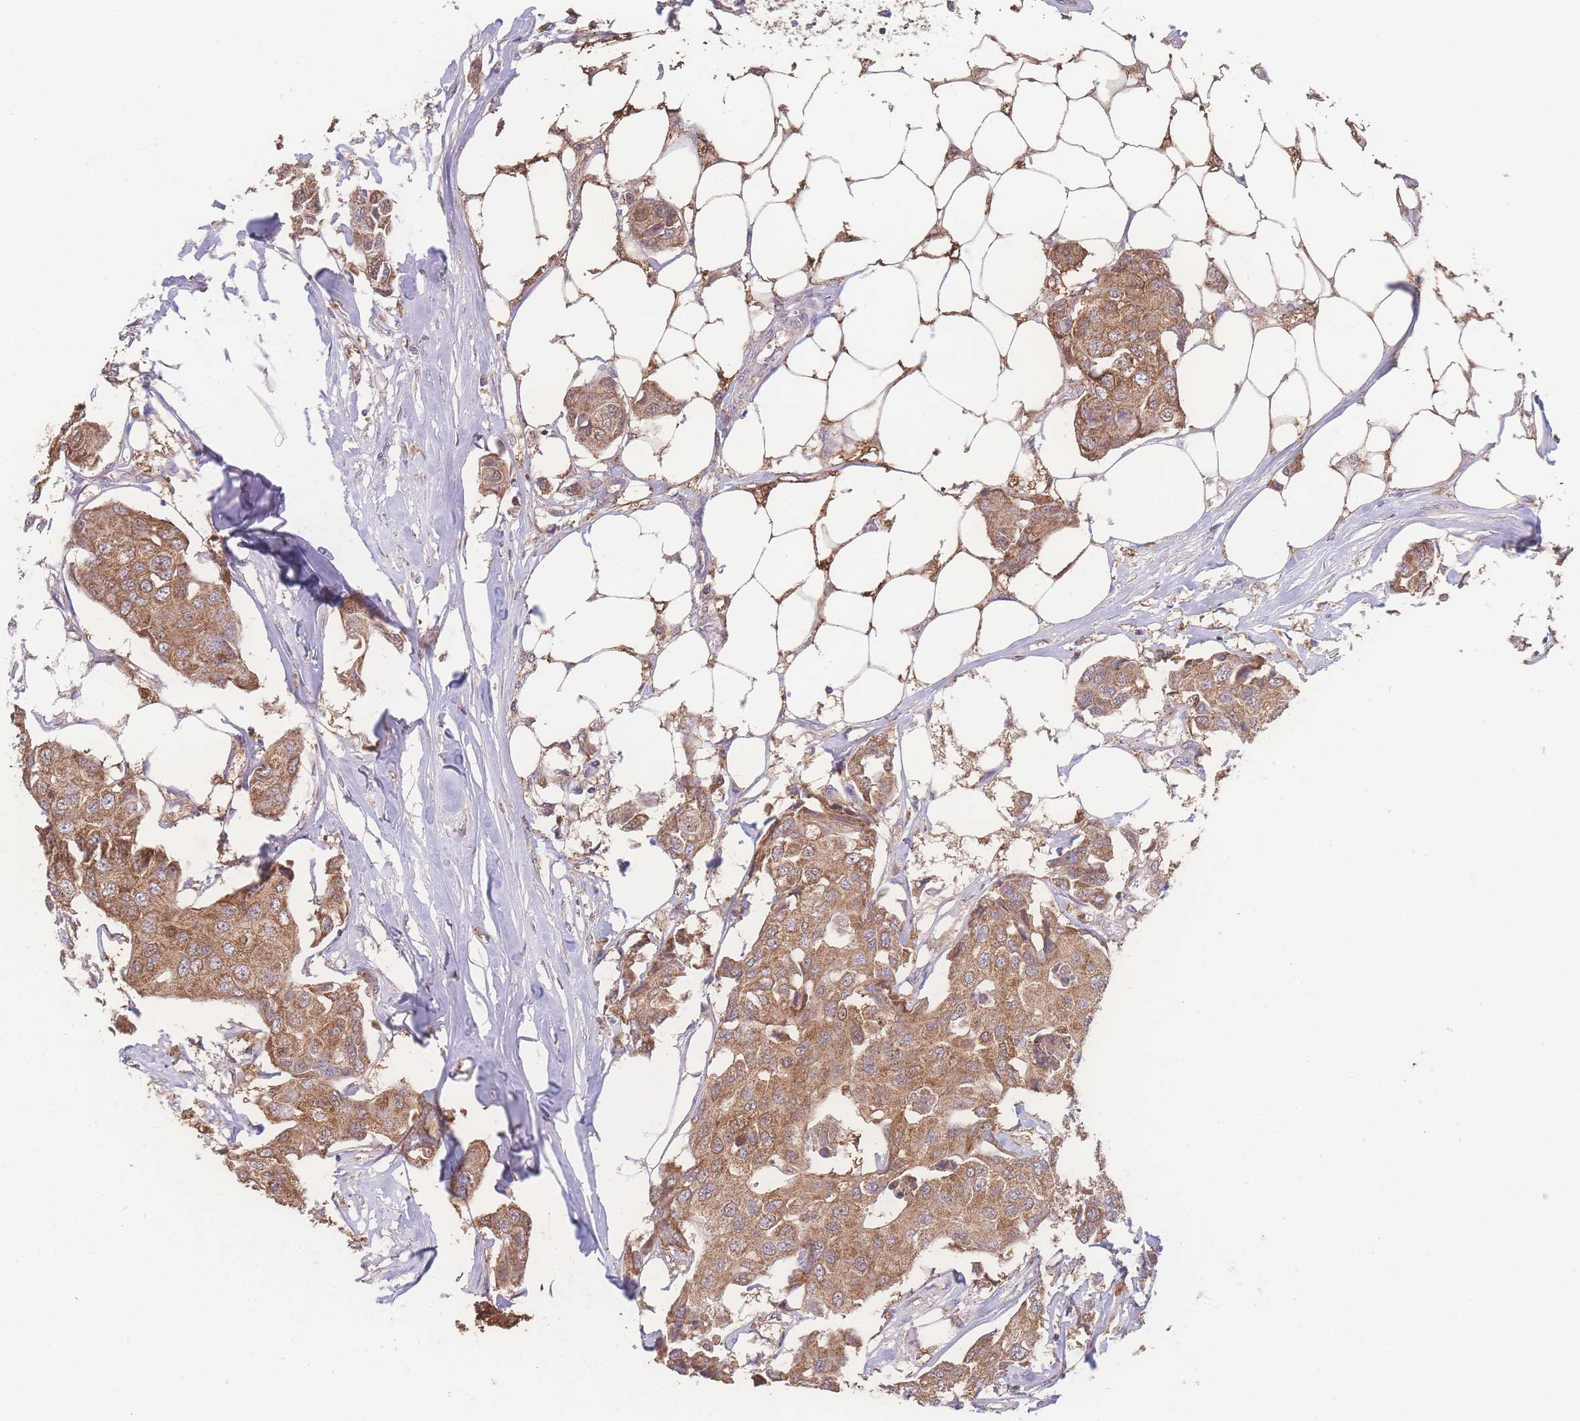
{"staining": {"intensity": "moderate", "quantity": ">75%", "location": "cytoplasmic/membranous"}, "tissue": "breast cancer", "cell_type": "Tumor cells", "image_type": "cancer", "snomed": [{"axis": "morphology", "description": "Duct carcinoma"}, {"axis": "topography", "description": "Breast"}, {"axis": "topography", "description": "Lymph node"}], "caption": "Protein staining of breast cancer (invasive ductal carcinoma) tissue shows moderate cytoplasmic/membranous expression in approximately >75% of tumor cells.", "gene": "GIPR", "patient": {"sex": "female", "age": 80}}